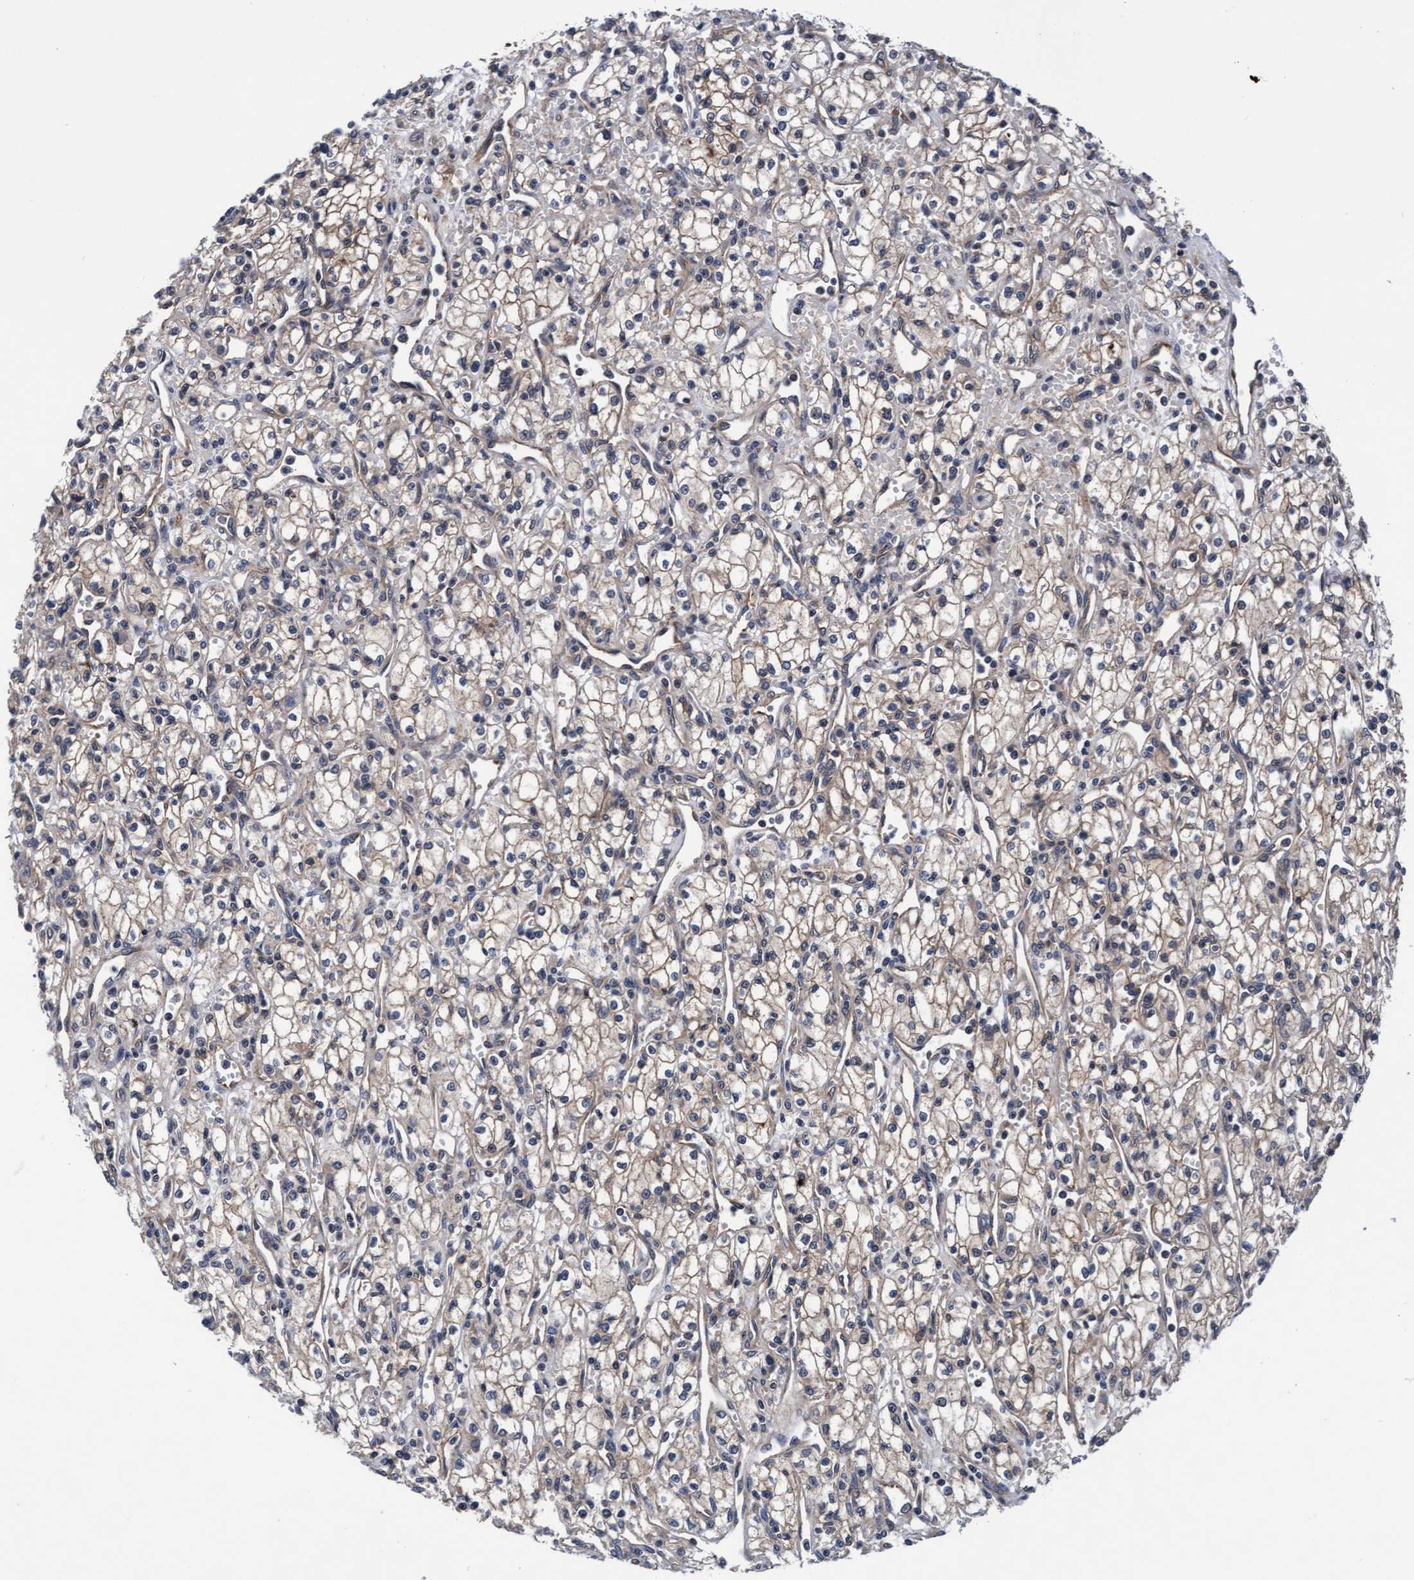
{"staining": {"intensity": "negative", "quantity": "none", "location": "none"}, "tissue": "renal cancer", "cell_type": "Tumor cells", "image_type": "cancer", "snomed": [{"axis": "morphology", "description": "Adenocarcinoma, NOS"}, {"axis": "topography", "description": "Kidney"}], "caption": "IHC of adenocarcinoma (renal) reveals no positivity in tumor cells. The staining is performed using DAB brown chromogen with nuclei counter-stained in using hematoxylin.", "gene": "EFCAB13", "patient": {"sex": "male", "age": 59}}